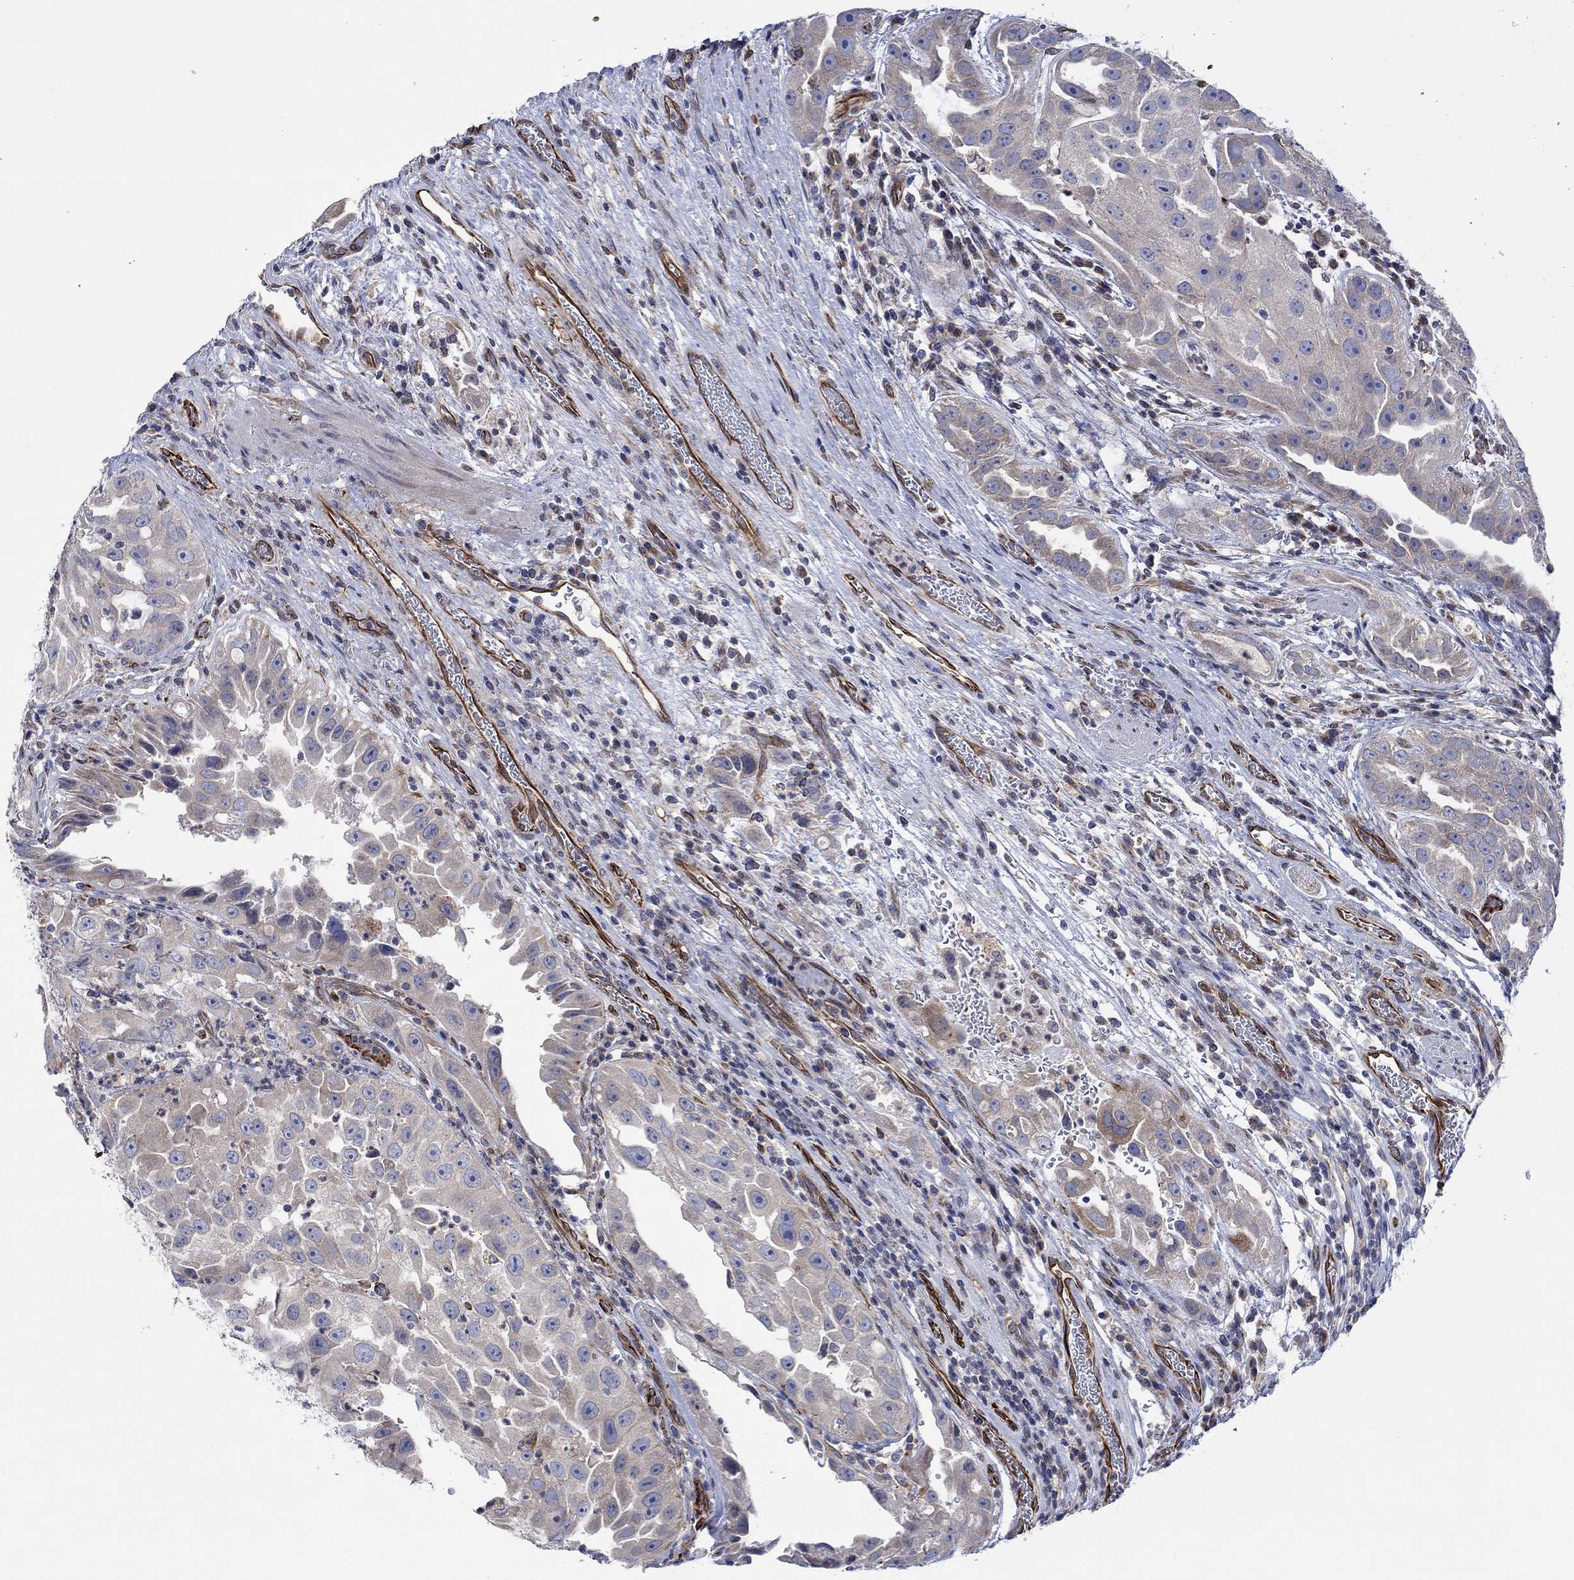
{"staining": {"intensity": "negative", "quantity": "none", "location": "none"}, "tissue": "urothelial cancer", "cell_type": "Tumor cells", "image_type": "cancer", "snomed": [{"axis": "morphology", "description": "Urothelial carcinoma, High grade"}, {"axis": "topography", "description": "Urinary bladder"}], "caption": "Immunohistochemistry (IHC) micrograph of high-grade urothelial carcinoma stained for a protein (brown), which shows no expression in tumor cells. (Immunohistochemistry, brightfield microscopy, high magnification).", "gene": "CAMK1D", "patient": {"sex": "female", "age": 41}}